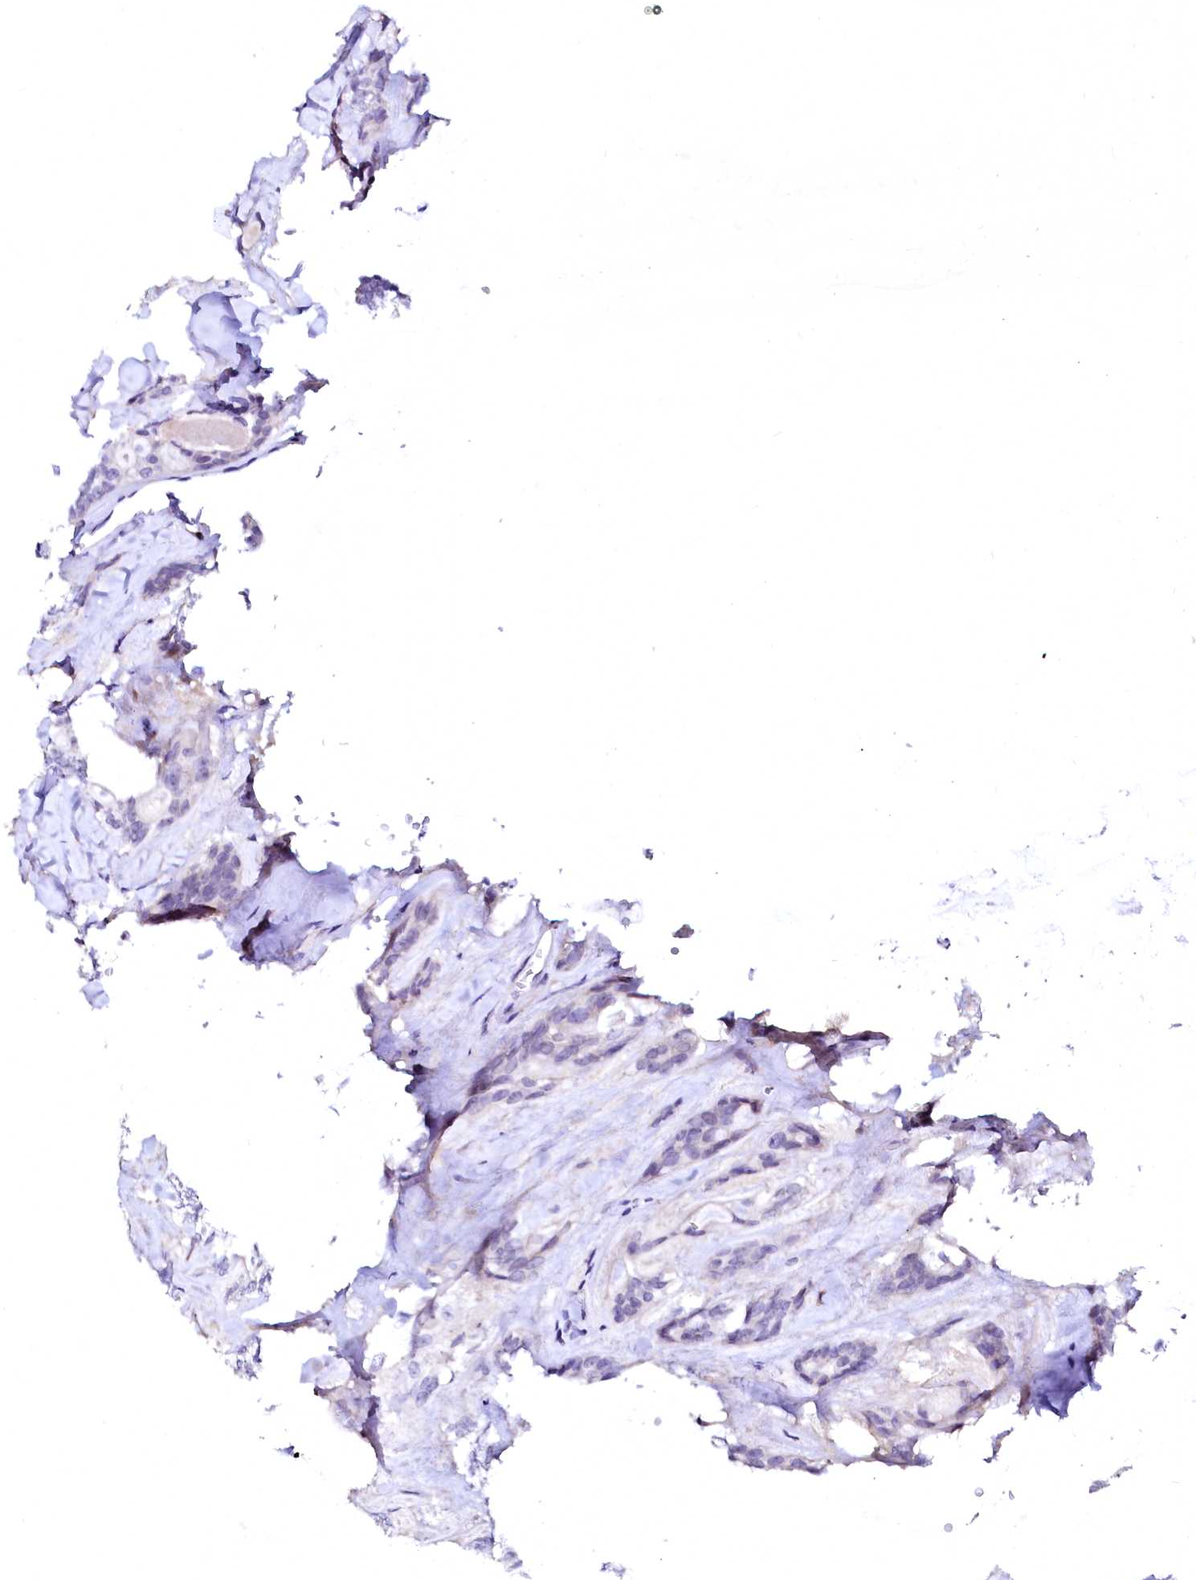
{"staining": {"intensity": "negative", "quantity": "none", "location": "none"}, "tissue": "head and neck cancer", "cell_type": "Tumor cells", "image_type": "cancer", "snomed": [{"axis": "morphology", "description": "Adenocarcinoma, NOS"}, {"axis": "topography", "description": "Head-Neck"}], "caption": "The photomicrograph exhibits no significant positivity in tumor cells of head and neck cancer.", "gene": "NALF1", "patient": {"sex": "male", "age": 66}}